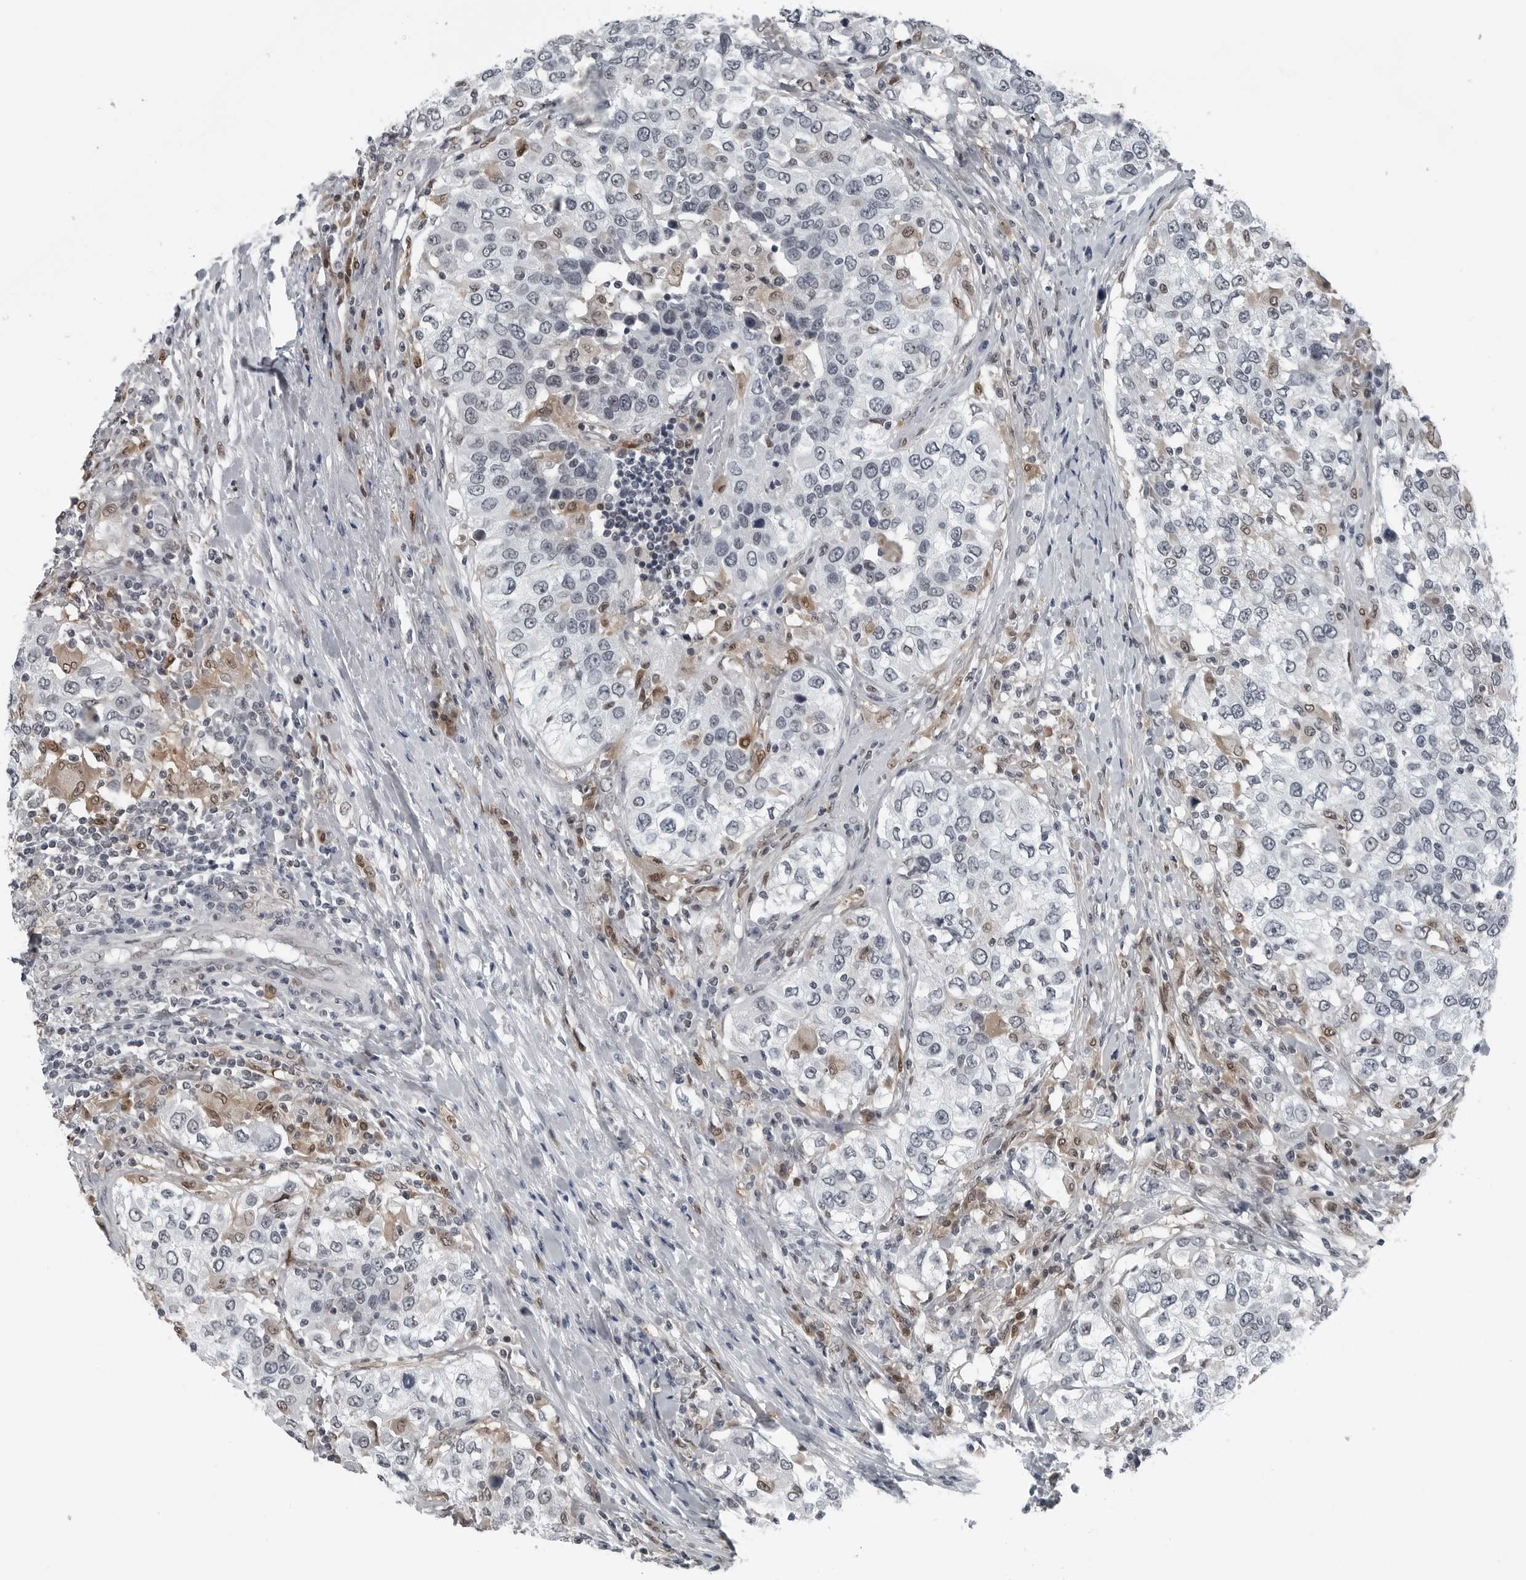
{"staining": {"intensity": "negative", "quantity": "none", "location": "none"}, "tissue": "urothelial cancer", "cell_type": "Tumor cells", "image_type": "cancer", "snomed": [{"axis": "morphology", "description": "Urothelial carcinoma, High grade"}, {"axis": "topography", "description": "Urinary bladder"}], "caption": "The immunohistochemistry histopathology image has no significant expression in tumor cells of urothelial cancer tissue. (DAB immunohistochemistry visualized using brightfield microscopy, high magnification).", "gene": "AKR1A1", "patient": {"sex": "female", "age": 80}}